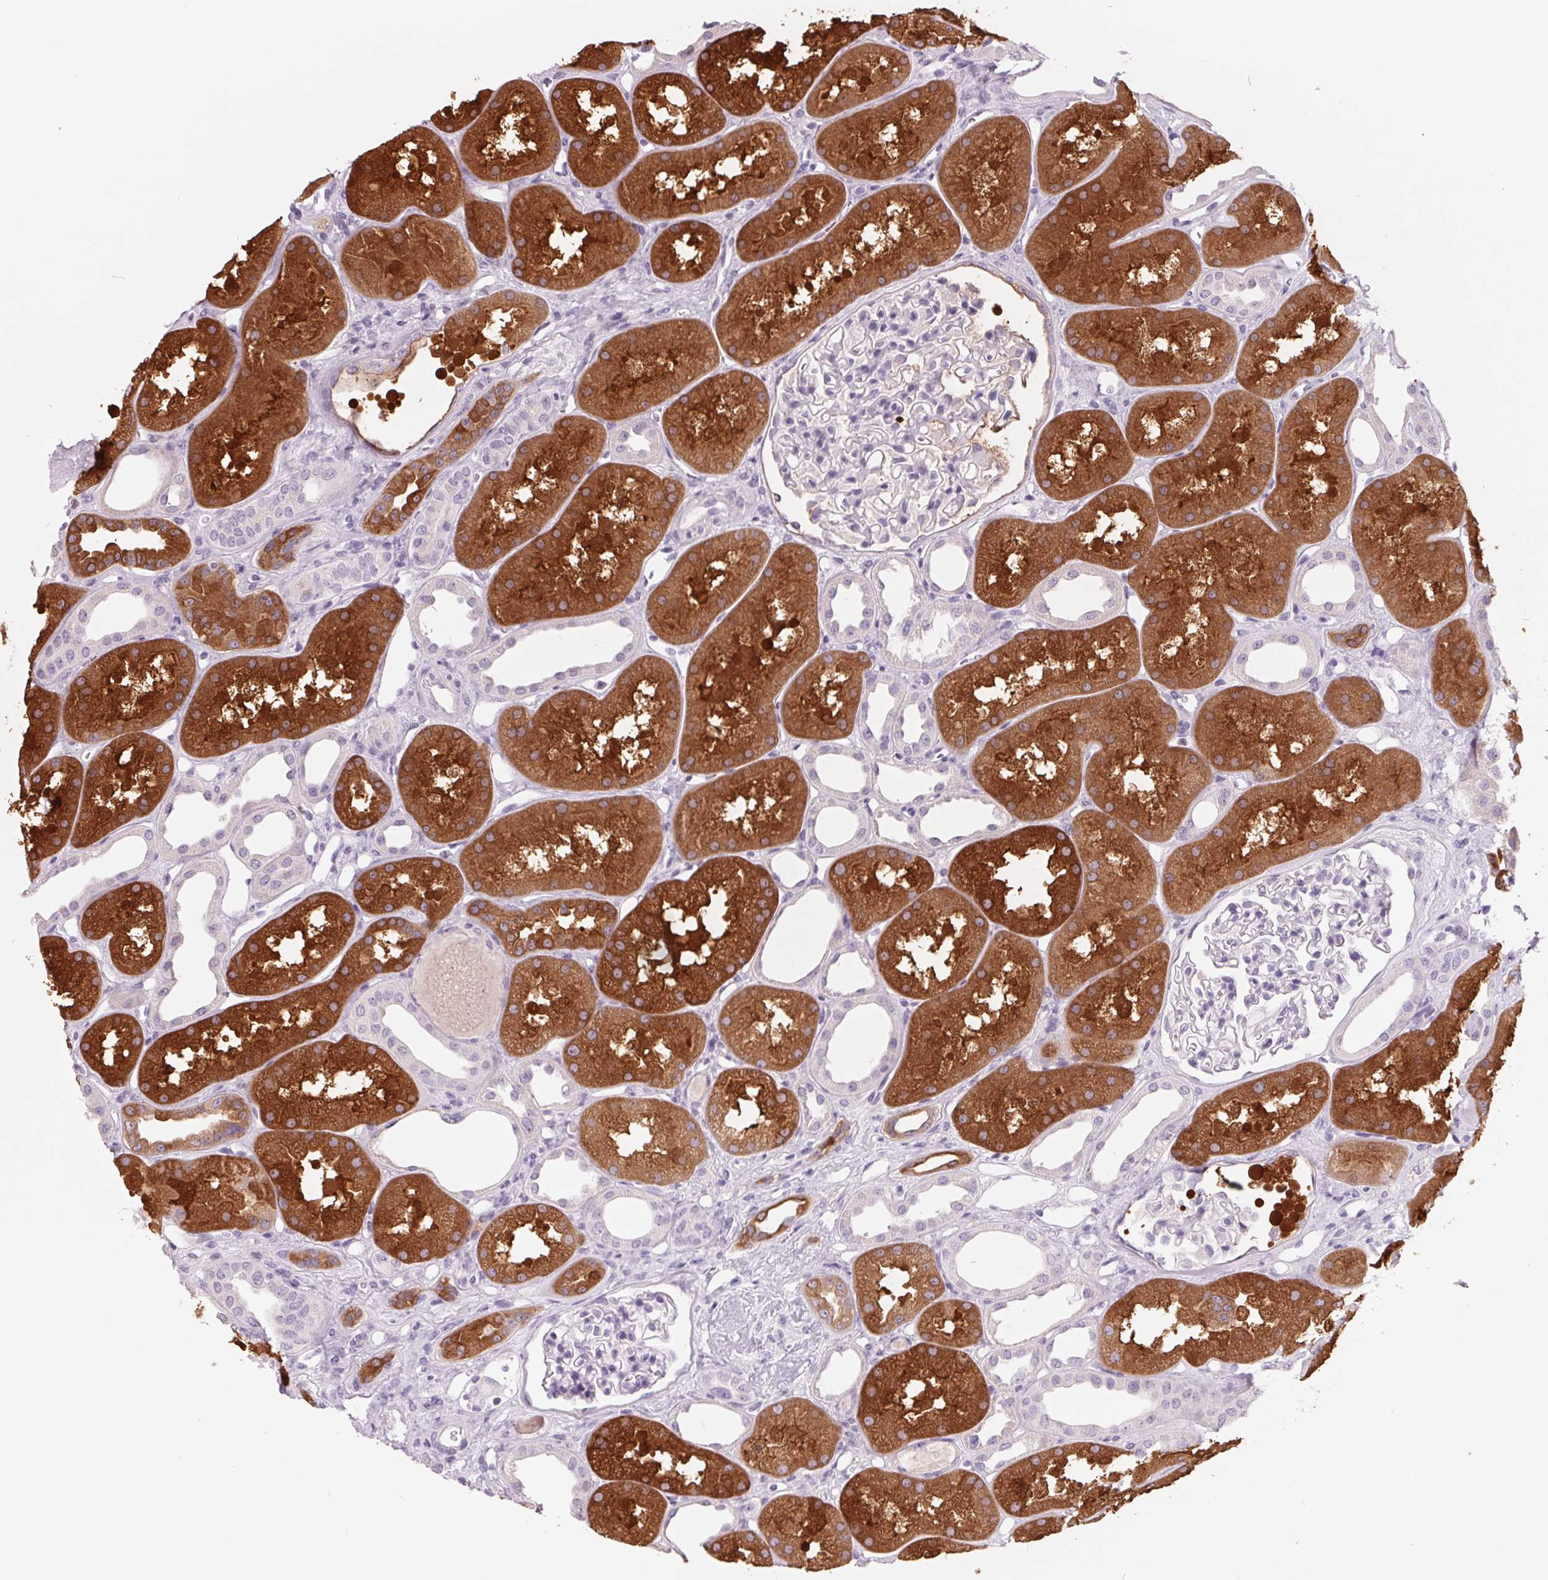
{"staining": {"intensity": "negative", "quantity": "none", "location": "none"}, "tissue": "kidney", "cell_type": "Cells in glomeruli", "image_type": "normal", "snomed": [{"axis": "morphology", "description": "Normal tissue, NOS"}, {"axis": "topography", "description": "Kidney"}], "caption": "Immunohistochemistry image of unremarkable human kidney stained for a protein (brown), which shows no staining in cells in glomeruli. The staining was performed using DAB to visualize the protein expression in brown, while the nuclei were stained in blue with hematoxylin (Magnification: 20x).", "gene": "FTCD", "patient": {"sex": "male", "age": 61}}